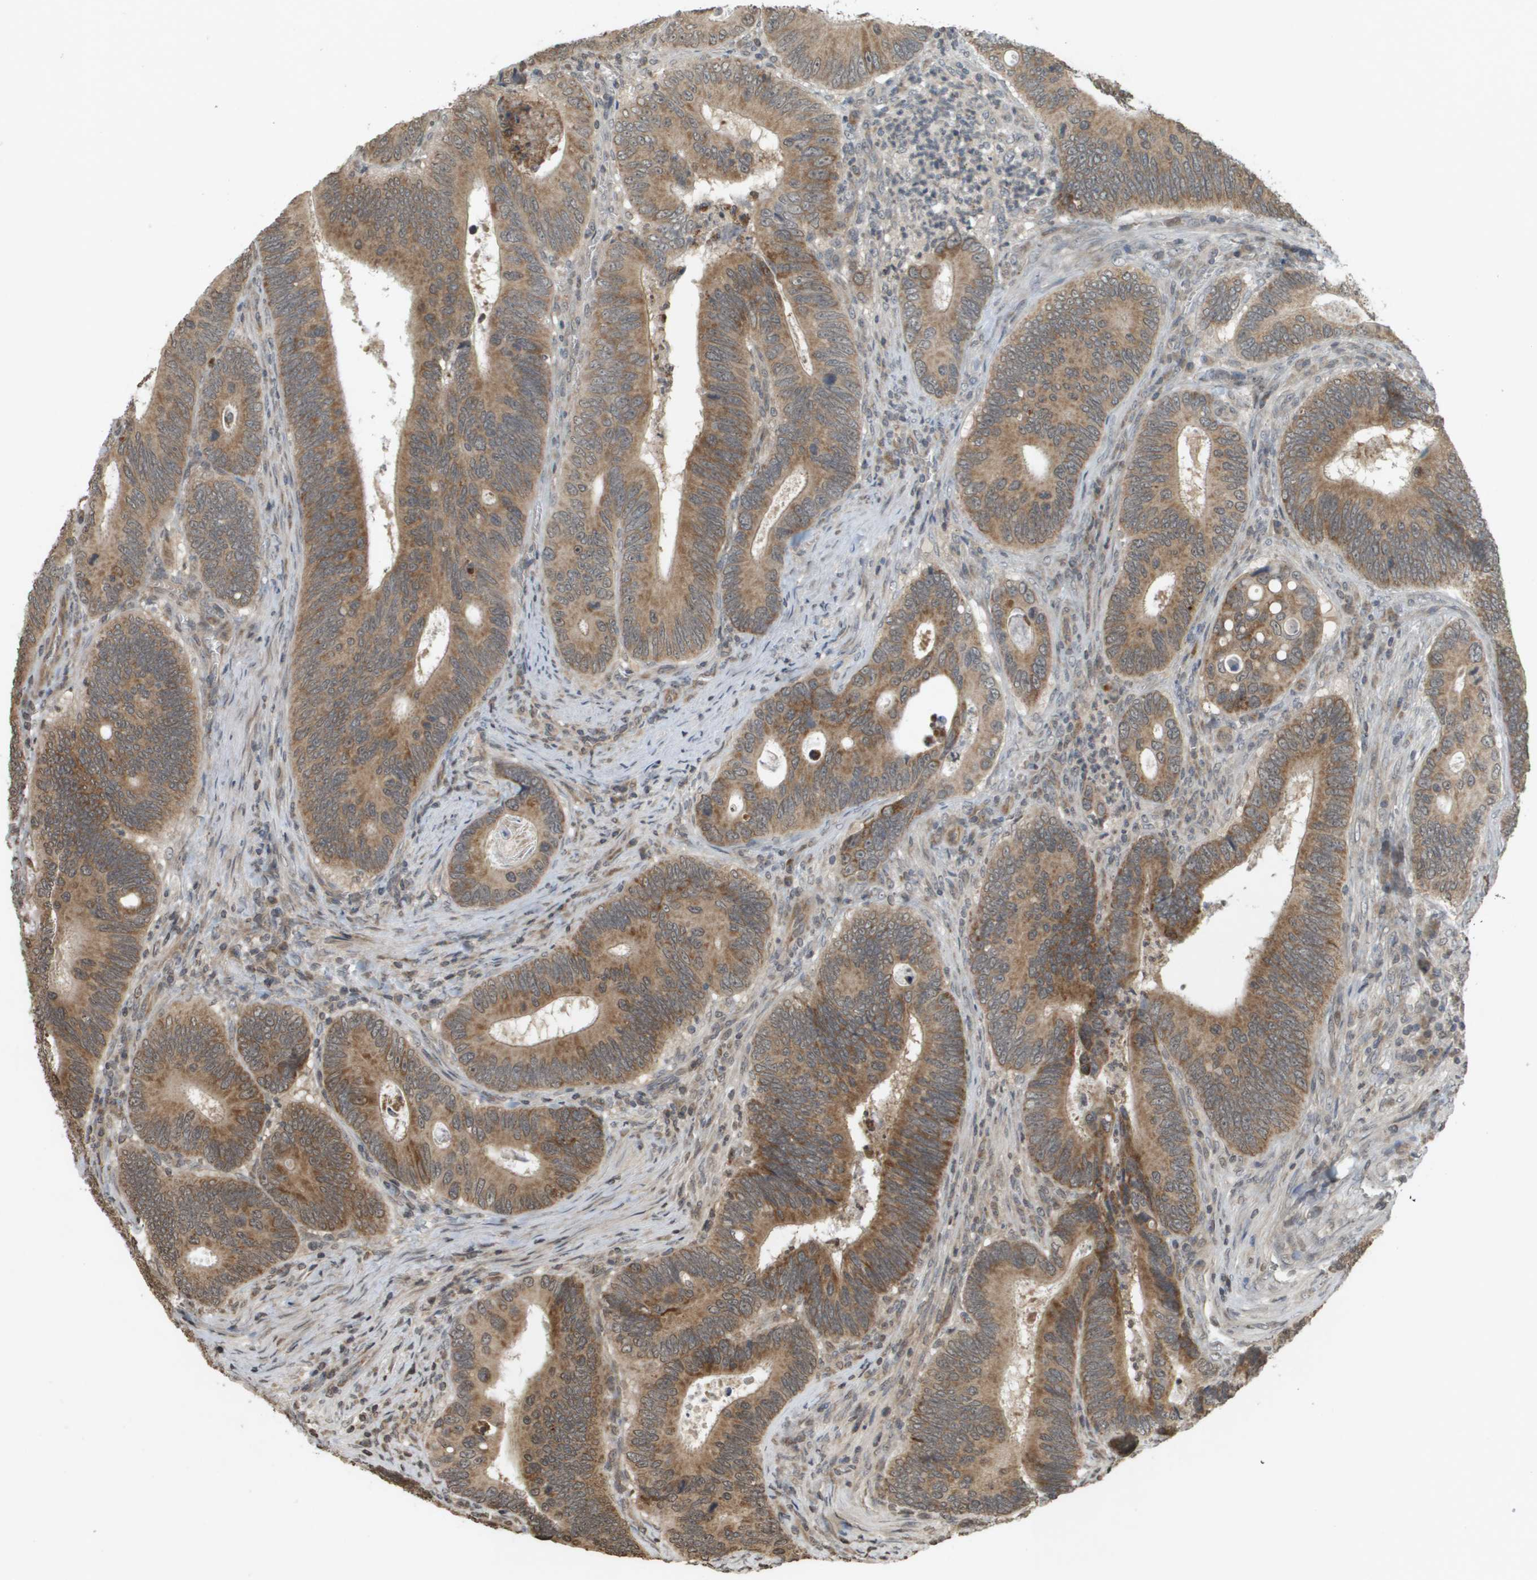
{"staining": {"intensity": "moderate", "quantity": ">75%", "location": "cytoplasmic/membranous"}, "tissue": "colorectal cancer", "cell_type": "Tumor cells", "image_type": "cancer", "snomed": [{"axis": "morphology", "description": "Inflammation, NOS"}, {"axis": "morphology", "description": "Adenocarcinoma, NOS"}, {"axis": "topography", "description": "Colon"}], "caption": "A photomicrograph of human colorectal cancer stained for a protein demonstrates moderate cytoplasmic/membranous brown staining in tumor cells.", "gene": "RAB21", "patient": {"sex": "male", "age": 72}}